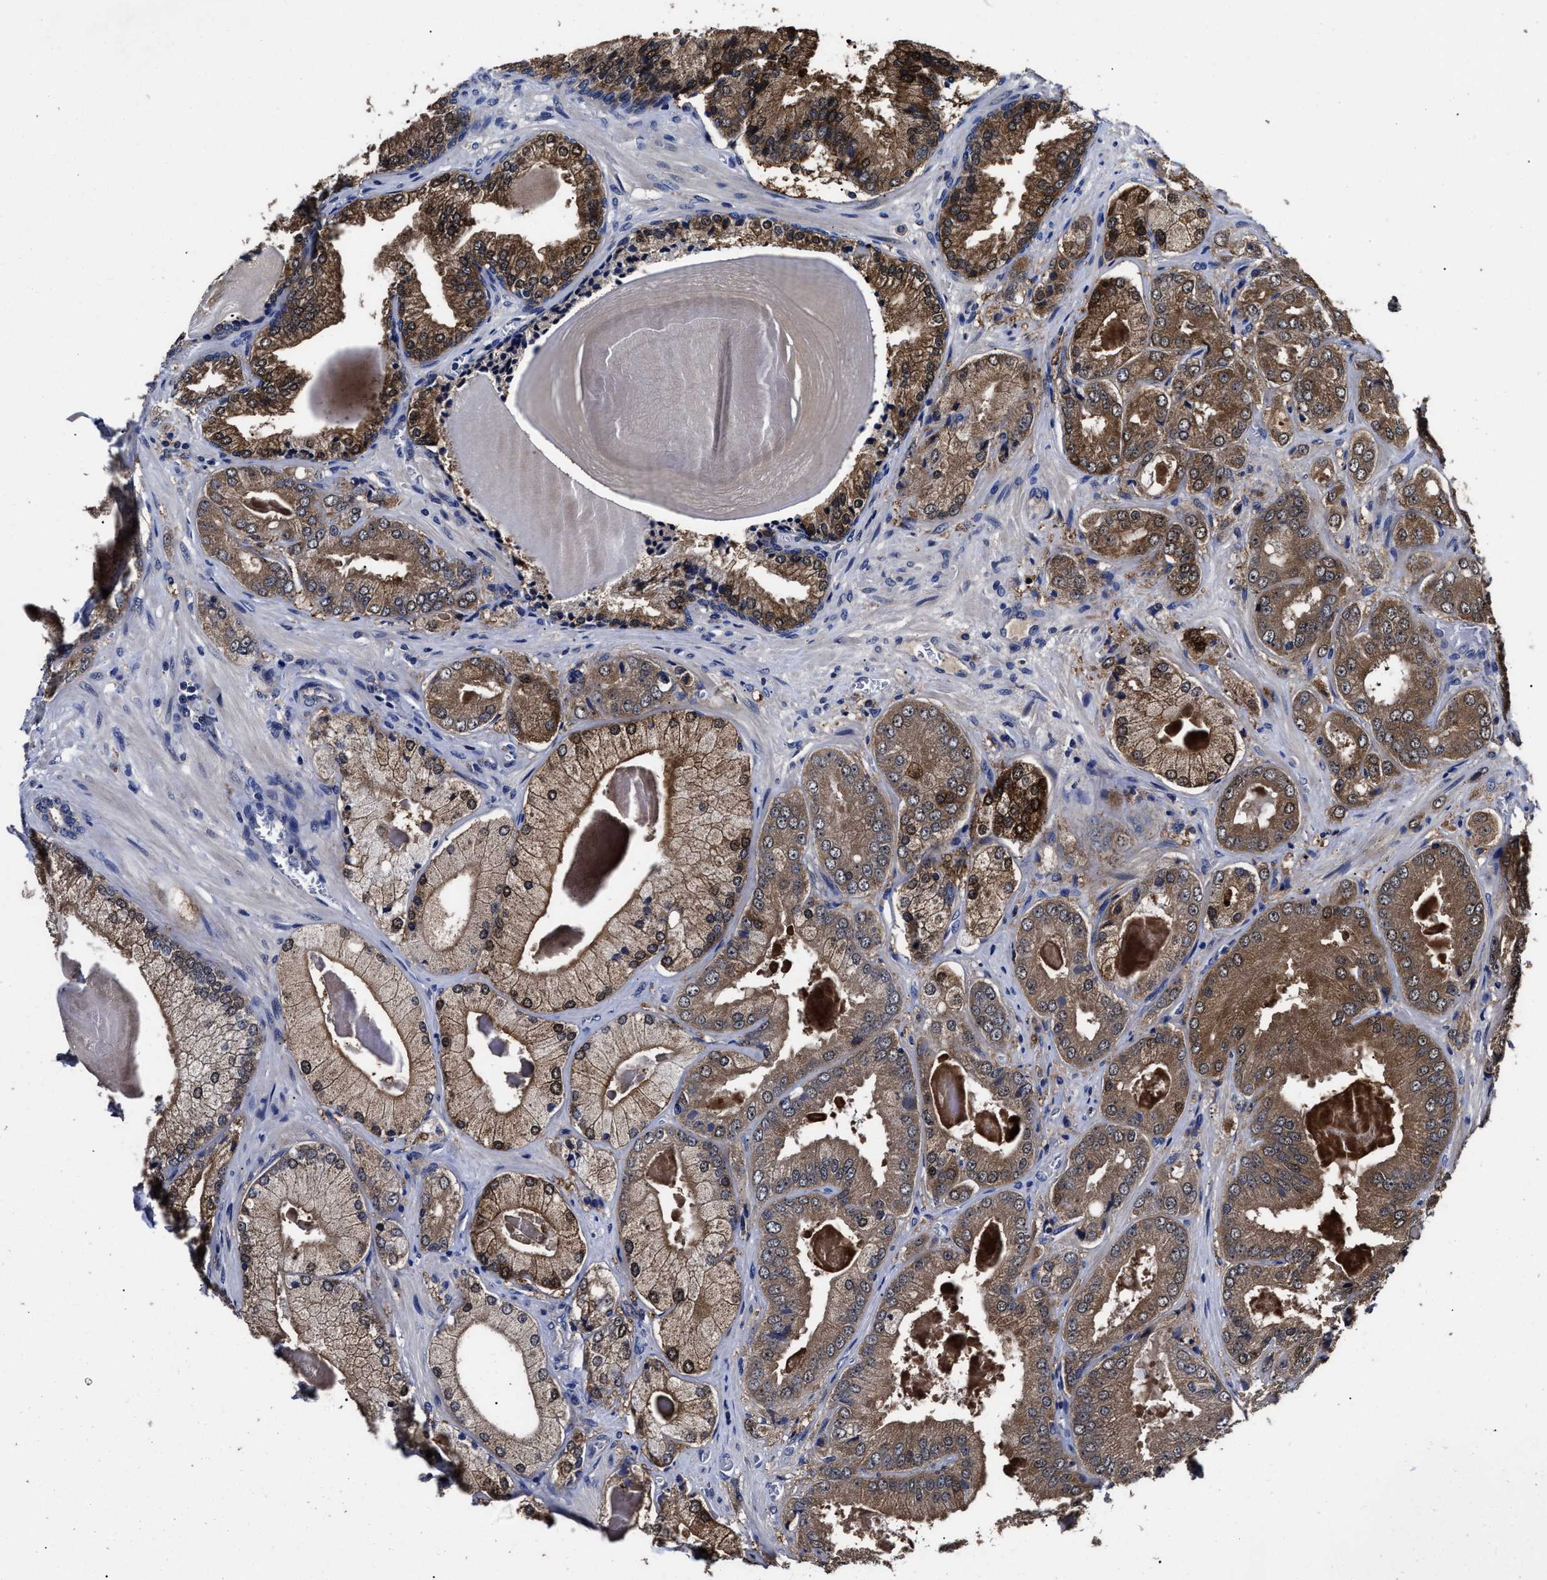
{"staining": {"intensity": "strong", "quantity": ">75%", "location": "cytoplasmic/membranous,nuclear"}, "tissue": "prostate cancer", "cell_type": "Tumor cells", "image_type": "cancer", "snomed": [{"axis": "morphology", "description": "Adenocarcinoma, Low grade"}, {"axis": "topography", "description": "Prostate"}], "caption": "Adenocarcinoma (low-grade) (prostate) stained with DAB (3,3'-diaminobenzidine) IHC reveals high levels of strong cytoplasmic/membranous and nuclear expression in approximately >75% of tumor cells. (DAB (3,3'-diaminobenzidine) = brown stain, brightfield microscopy at high magnification).", "gene": "SOCS5", "patient": {"sex": "male", "age": 65}}